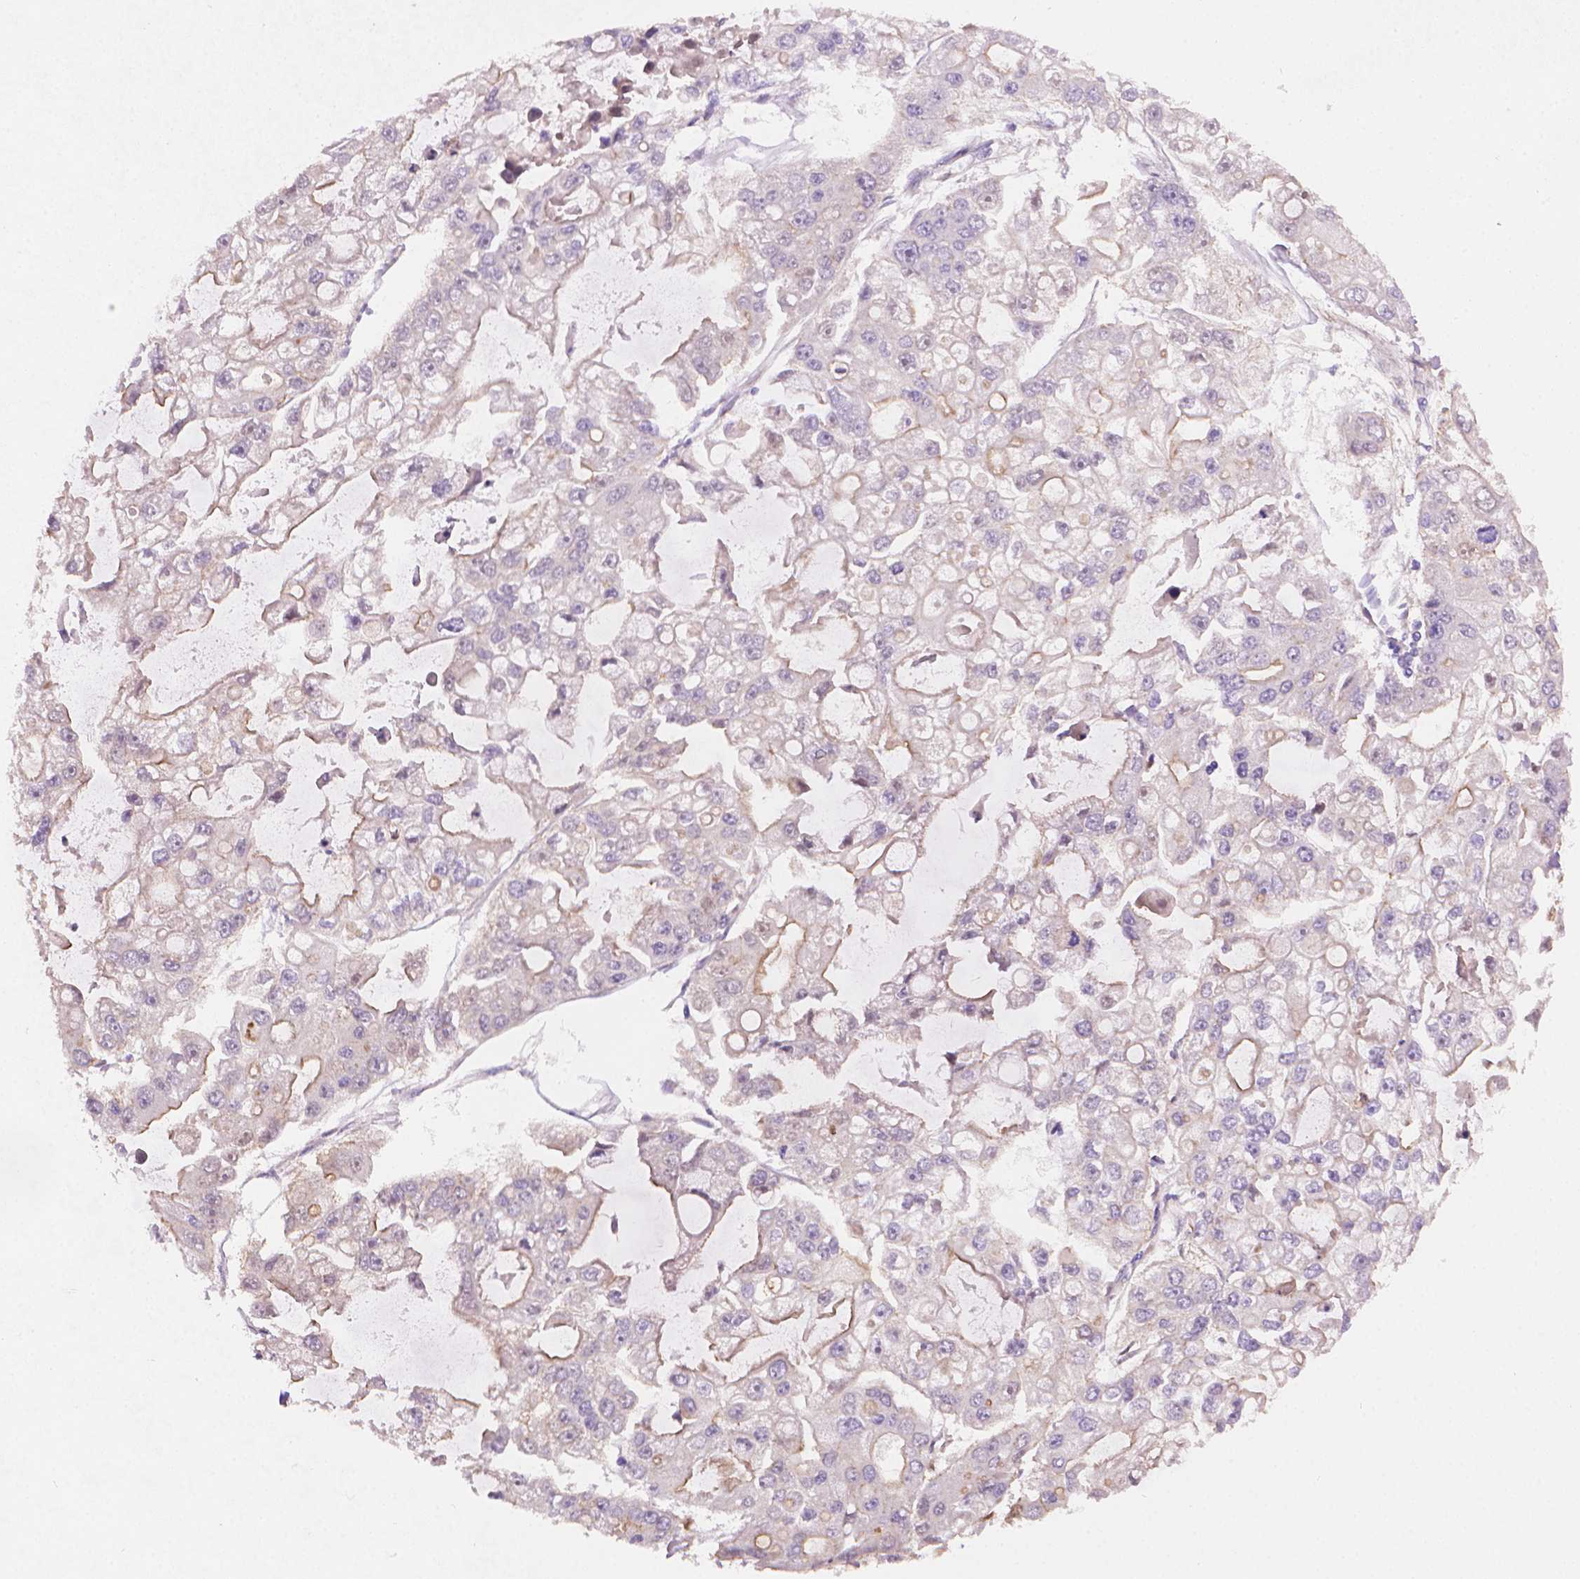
{"staining": {"intensity": "weak", "quantity": "<25%", "location": "cytoplasmic/membranous"}, "tissue": "ovarian cancer", "cell_type": "Tumor cells", "image_type": "cancer", "snomed": [{"axis": "morphology", "description": "Cystadenocarcinoma, serous, NOS"}, {"axis": "topography", "description": "Ovary"}], "caption": "Tumor cells are negative for brown protein staining in ovarian cancer.", "gene": "AMMECR1", "patient": {"sex": "female", "age": 56}}